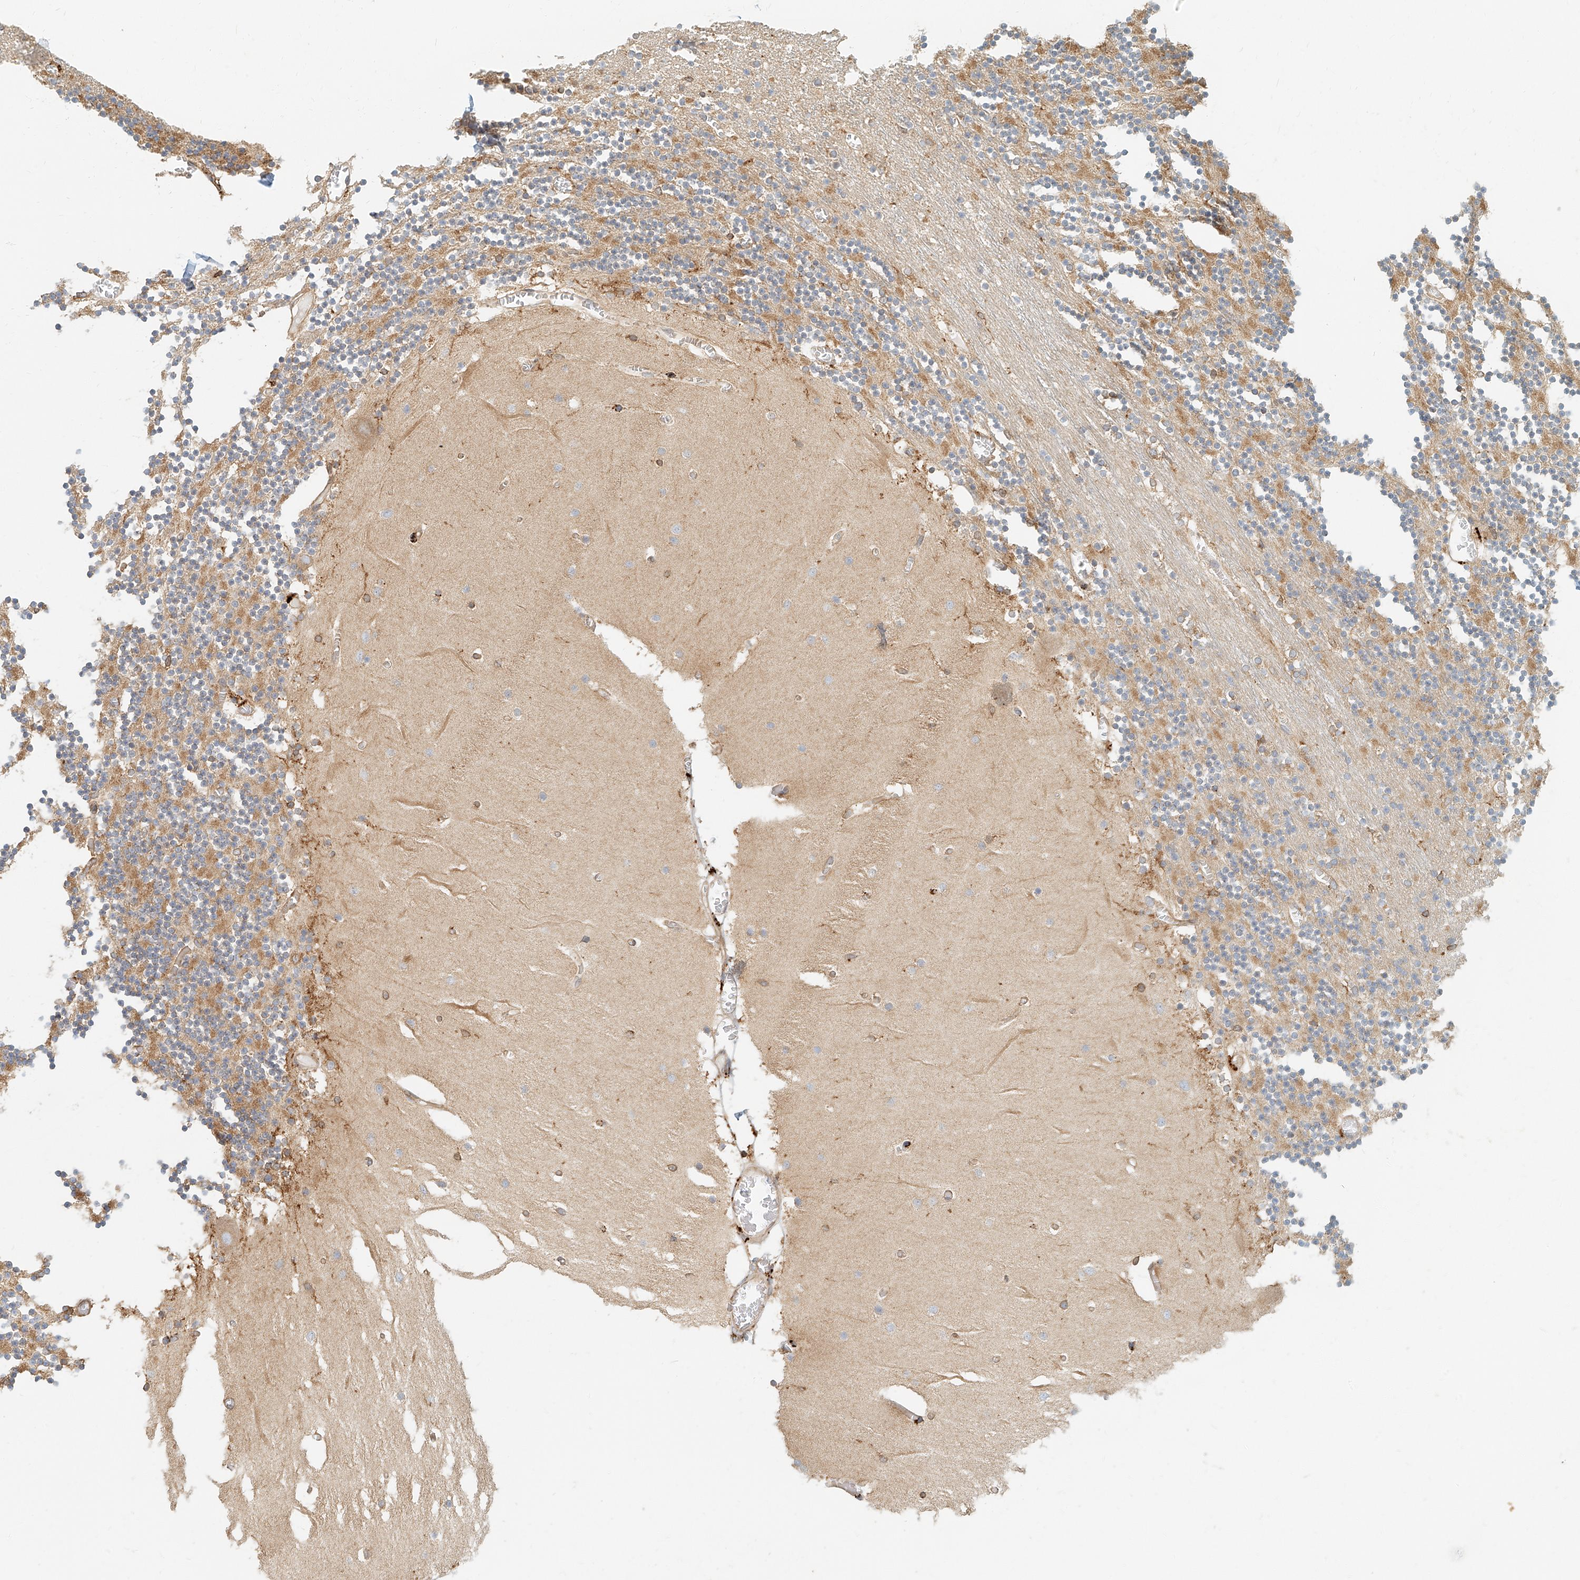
{"staining": {"intensity": "weak", "quantity": "25%-75%", "location": "cytoplasmic/membranous"}, "tissue": "cerebellum", "cell_type": "Cells in granular layer", "image_type": "normal", "snomed": [{"axis": "morphology", "description": "Normal tissue, NOS"}, {"axis": "topography", "description": "Cerebellum"}], "caption": "Immunohistochemistry of benign human cerebellum demonstrates low levels of weak cytoplasmic/membranous positivity in approximately 25%-75% of cells in granular layer.", "gene": "DHRS7", "patient": {"sex": "female", "age": 28}}